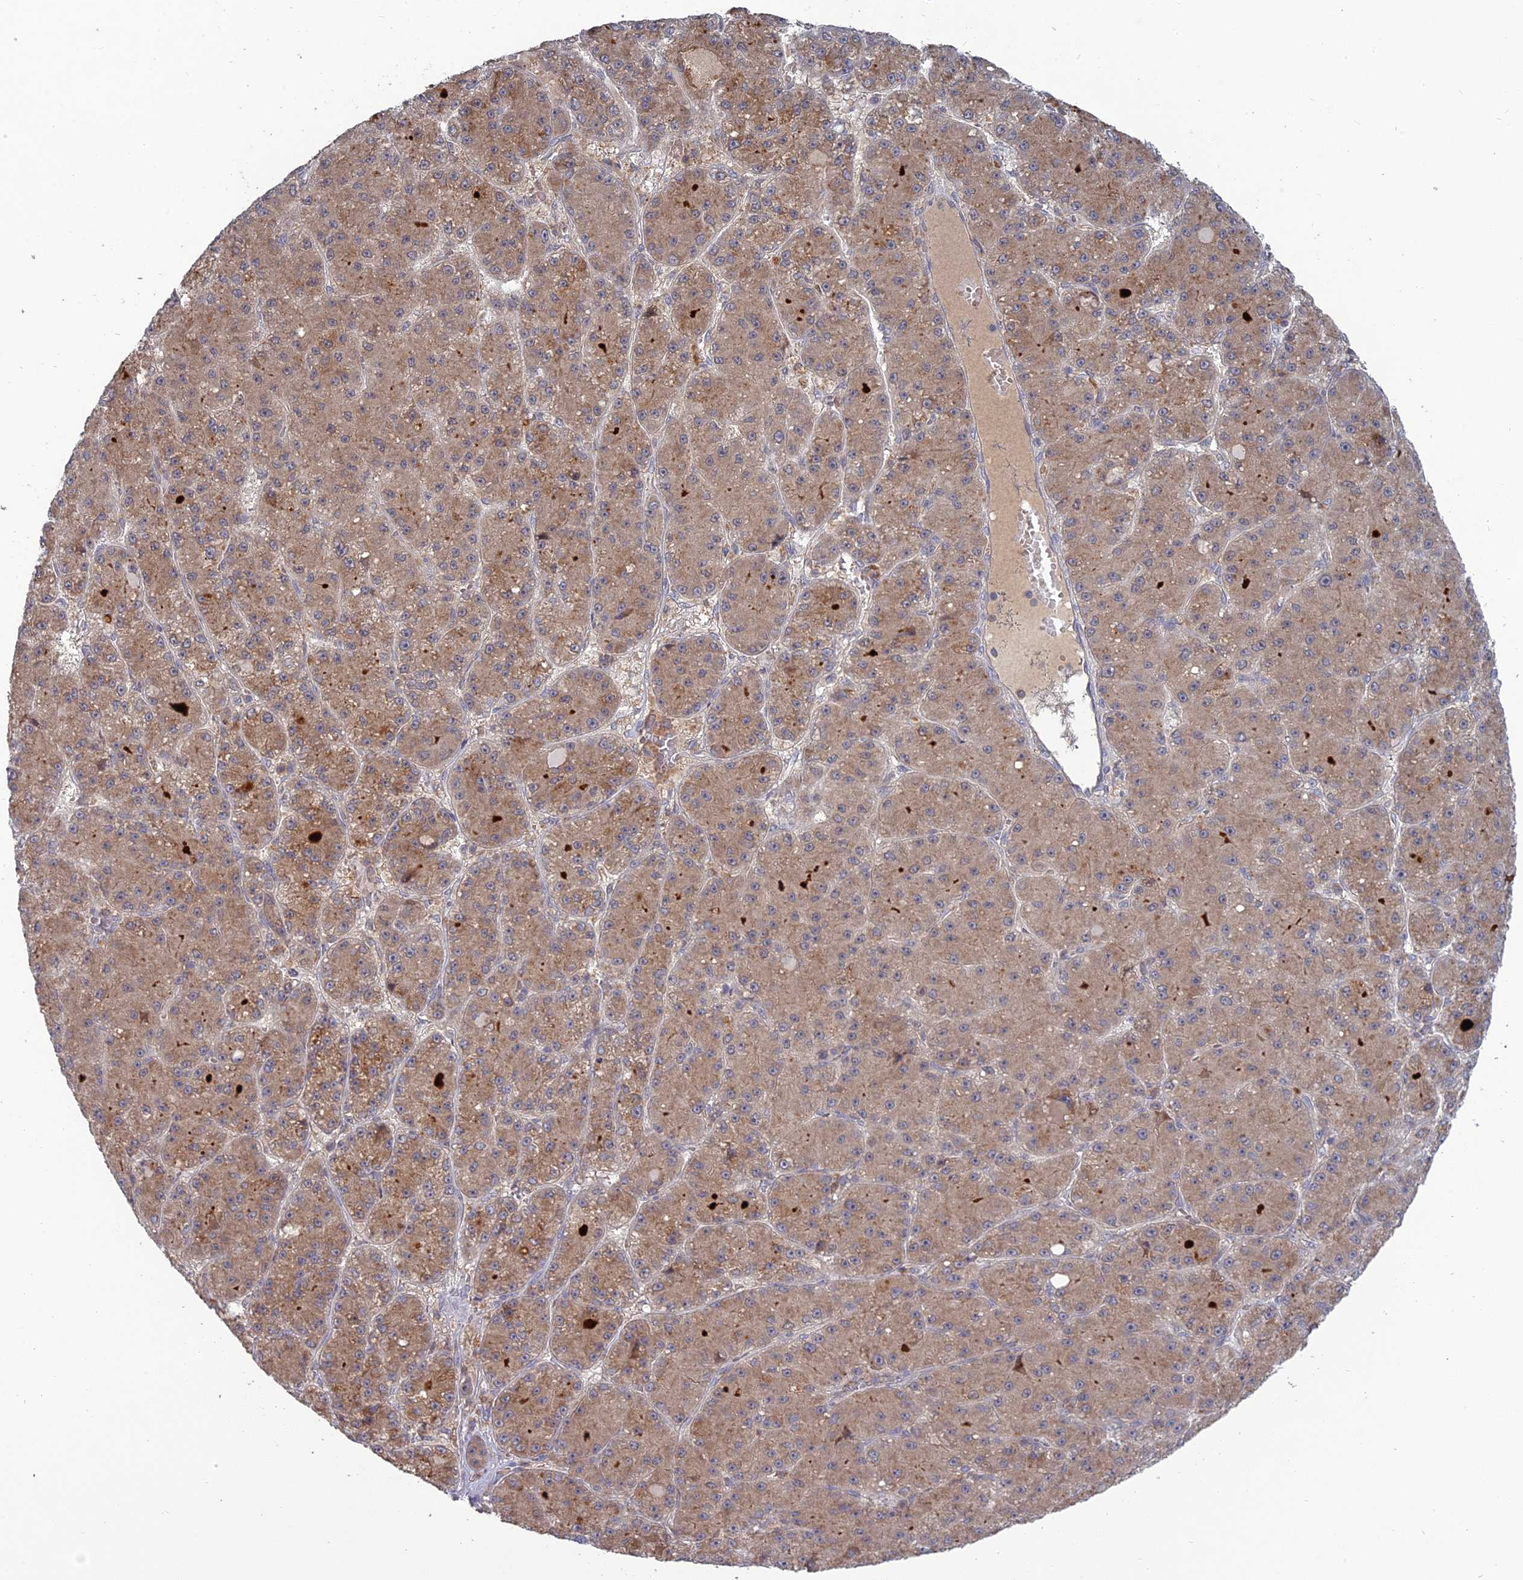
{"staining": {"intensity": "moderate", "quantity": ">75%", "location": "cytoplasmic/membranous"}, "tissue": "liver cancer", "cell_type": "Tumor cells", "image_type": "cancer", "snomed": [{"axis": "morphology", "description": "Carcinoma, Hepatocellular, NOS"}, {"axis": "topography", "description": "Liver"}], "caption": "Moderate cytoplasmic/membranous protein expression is appreciated in approximately >75% of tumor cells in liver cancer (hepatocellular carcinoma). The staining was performed using DAB (3,3'-diaminobenzidine), with brown indicating positive protein expression. Nuclei are stained blue with hematoxylin.", "gene": "TMEM208", "patient": {"sex": "male", "age": 67}}